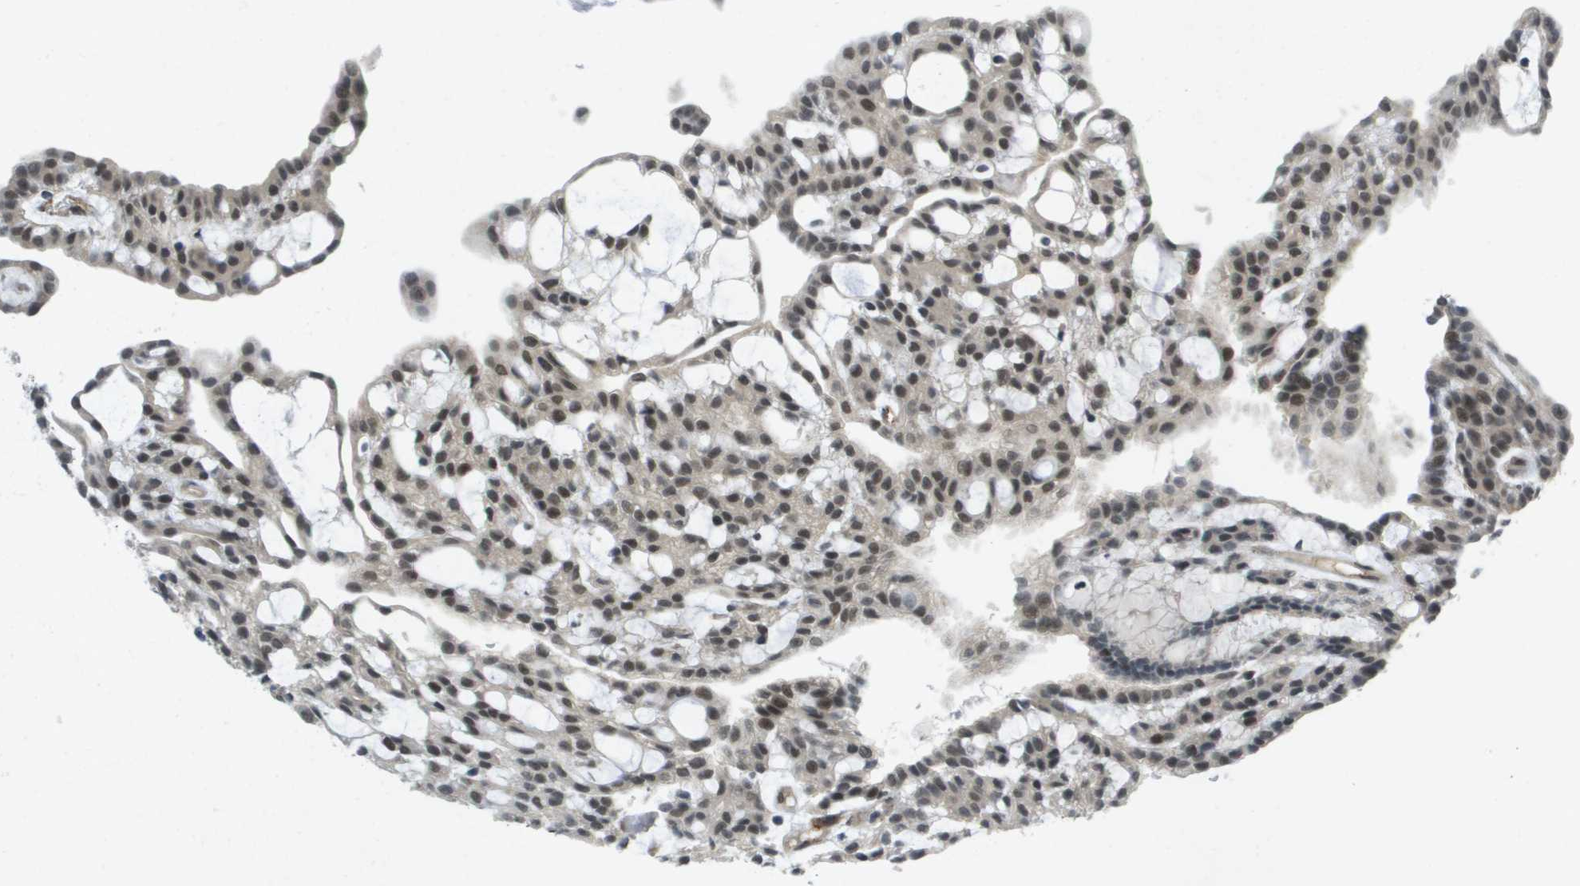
{"staining": {"intensity": "moderate", "quantity": ">75%", "location": "nuclear"}, "tissue": "renal cancer", "cell_type": "Tumor cells", "image_type": "cancer", "snomed": [{"axis": "morphology", "description": "Adenocarcinoma, NOS"}, {"axis": "topography", "description": "Kidney"}], "caption": "IHC of renal cancer displays medium levels of moderate nuclear positivity in approximately >75% of tumor cells.", "gene": "ARID1B", "patient": {"sex": "male", "age": 63}}